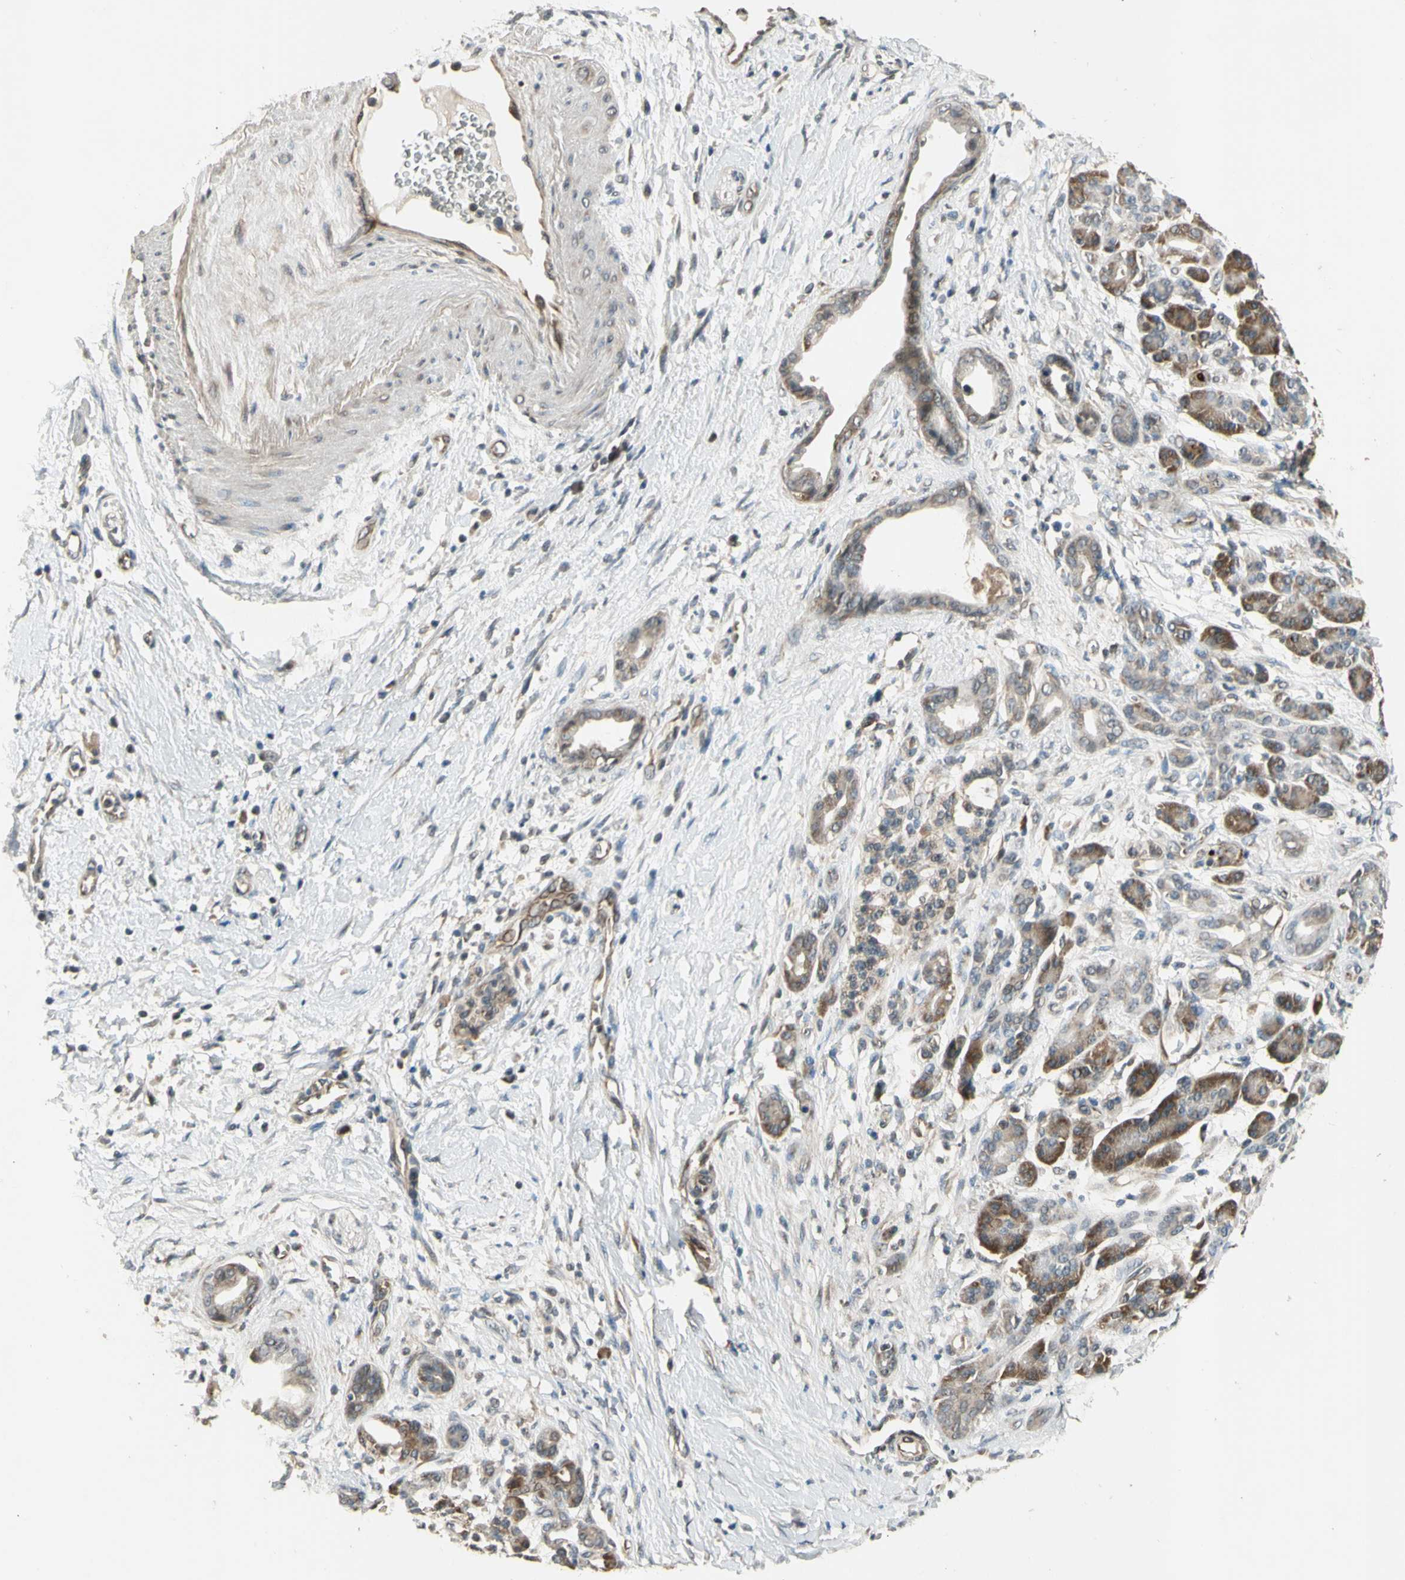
{"staining": {"intensity": "moderate", "quantity": ">75%", "location": "cytoplasmic/membranous"}, "tissue": "pancreatic cancer", "cell_type": "Tumor cells", "image_type": "cancer", "snomed": [{"axis": "morphology", "description": "Adenocarcinoma, NOS"}, {"axis": "topography", "description": "Pancreas"}], "caption": "Adenocarcinoma (pancreatic) stained with a protein marker exhibits moderate staining in tumor cells.", "gene": "EFNB2", "patient": {"sex": "male", "age": 59}}